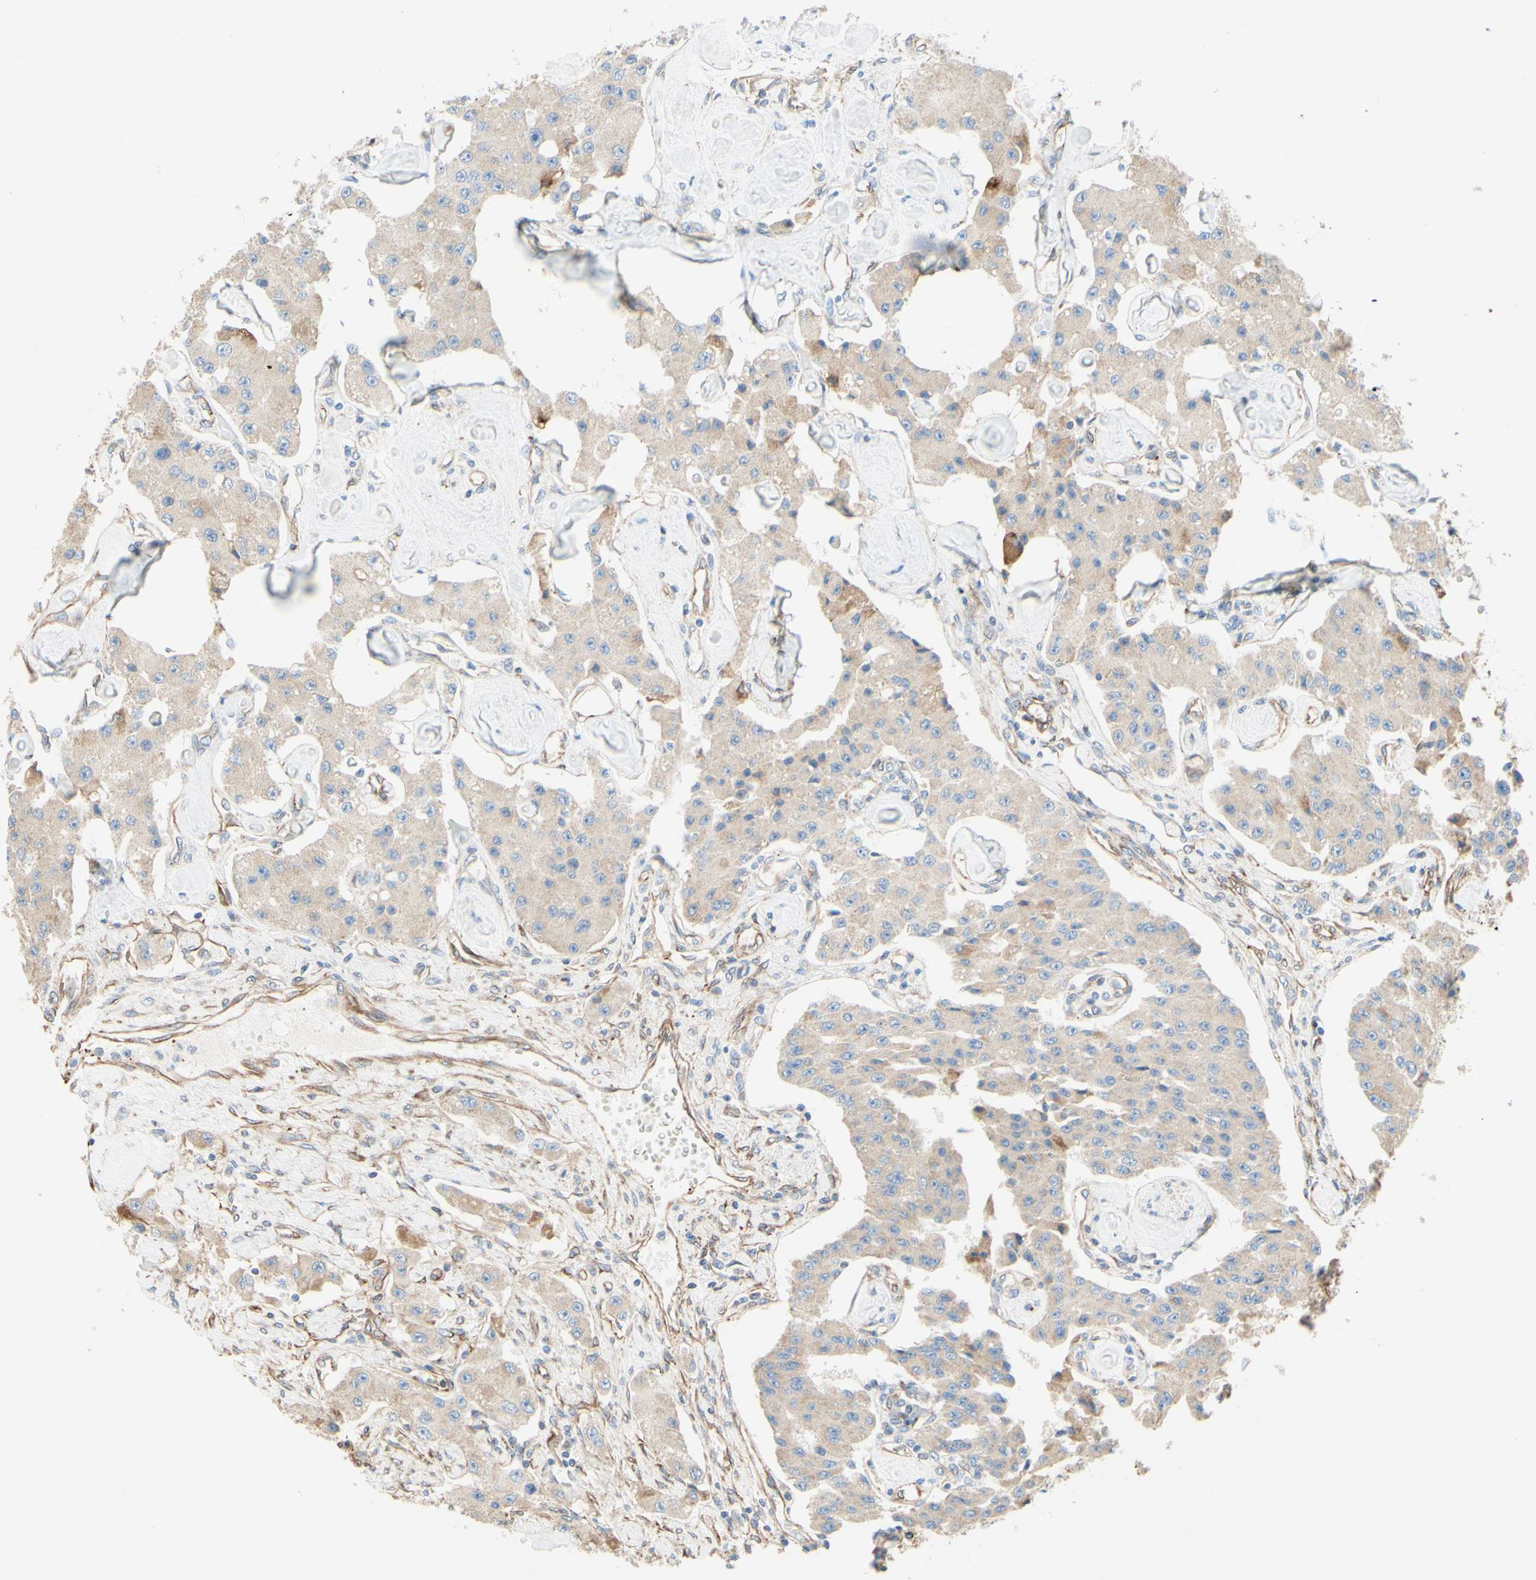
{"staining": {"intensity": "weak", "quantity": ">75%", "location": "cytoplasmic/membranous"}, "tissue": "carcinoid", "cell_type": "Tumor cells", "image_type": "cancer", "snomed": [{"axis": "morphology", "description": "Carcinoid, malignant, NOS"}, {"axis": "topography", "description": "Pancreas"}], "caption": "About >75% of tumor cells in human carcinoid reveal weak cytoplasmic/membranous protein staining as visualized by brown immunohistochemical staining.", "gene": "ENDOD1", "patient": {"sex": "male", "age": 41}}